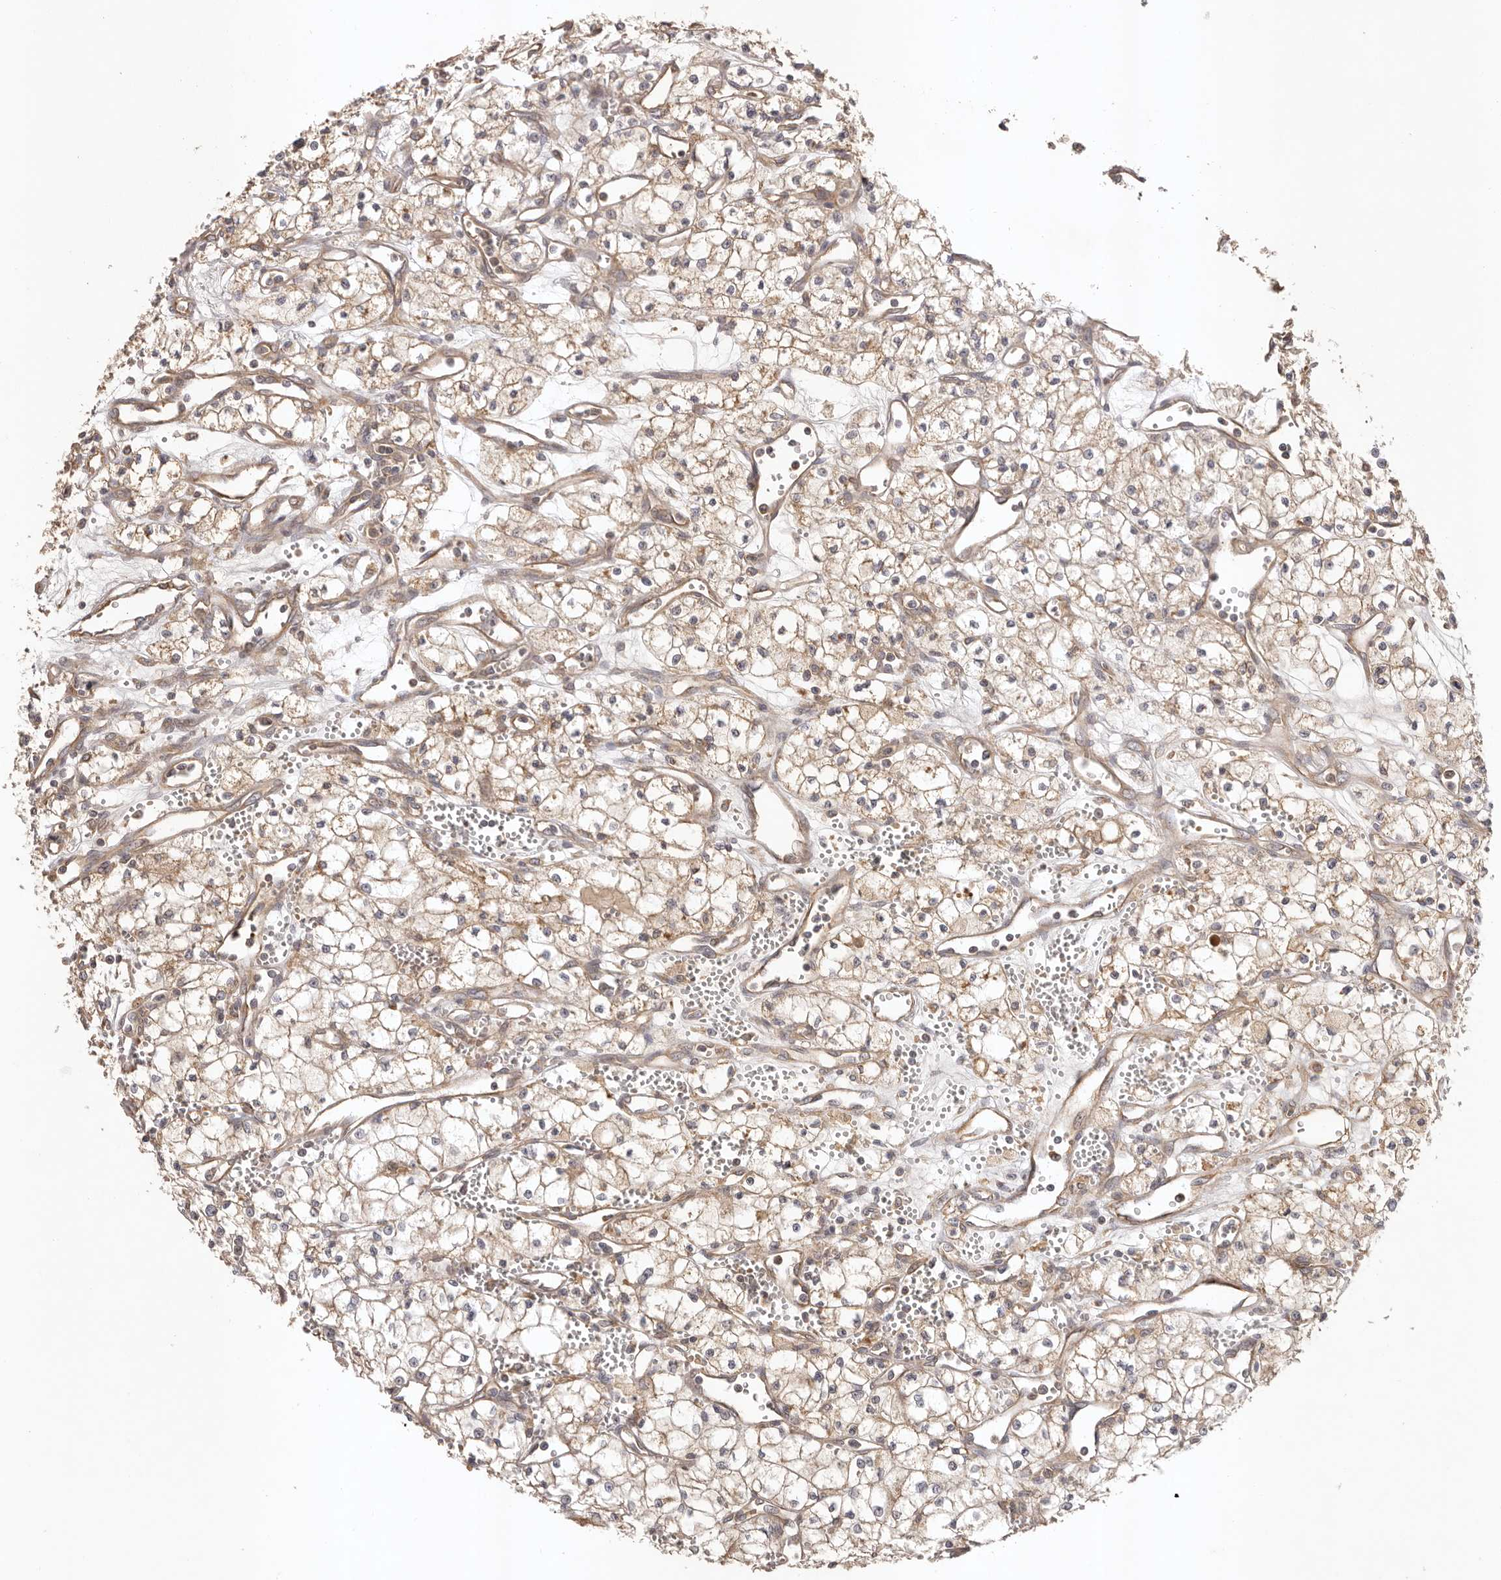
{"staining": {"intensity": "weak", "quantity": ">75%", "location": "cytoplasmic/membranous"}, "tissue": "renal cancer", "cell_type": "Tumor cells", "image_type": "cancer", "snomed": [{"axis": "morphology", "description": "Adenocarcinoma, NOS"}, {"axis": "topography", "description": "Kidney"}], "caption": "Brown immunohistochemical staining in human renal cancer shows weak cytoplasmic/membranous positivity in about >75% of tumor cells.", "gene": "UBR2", "patient": {"sex": "male", "age": 59}}